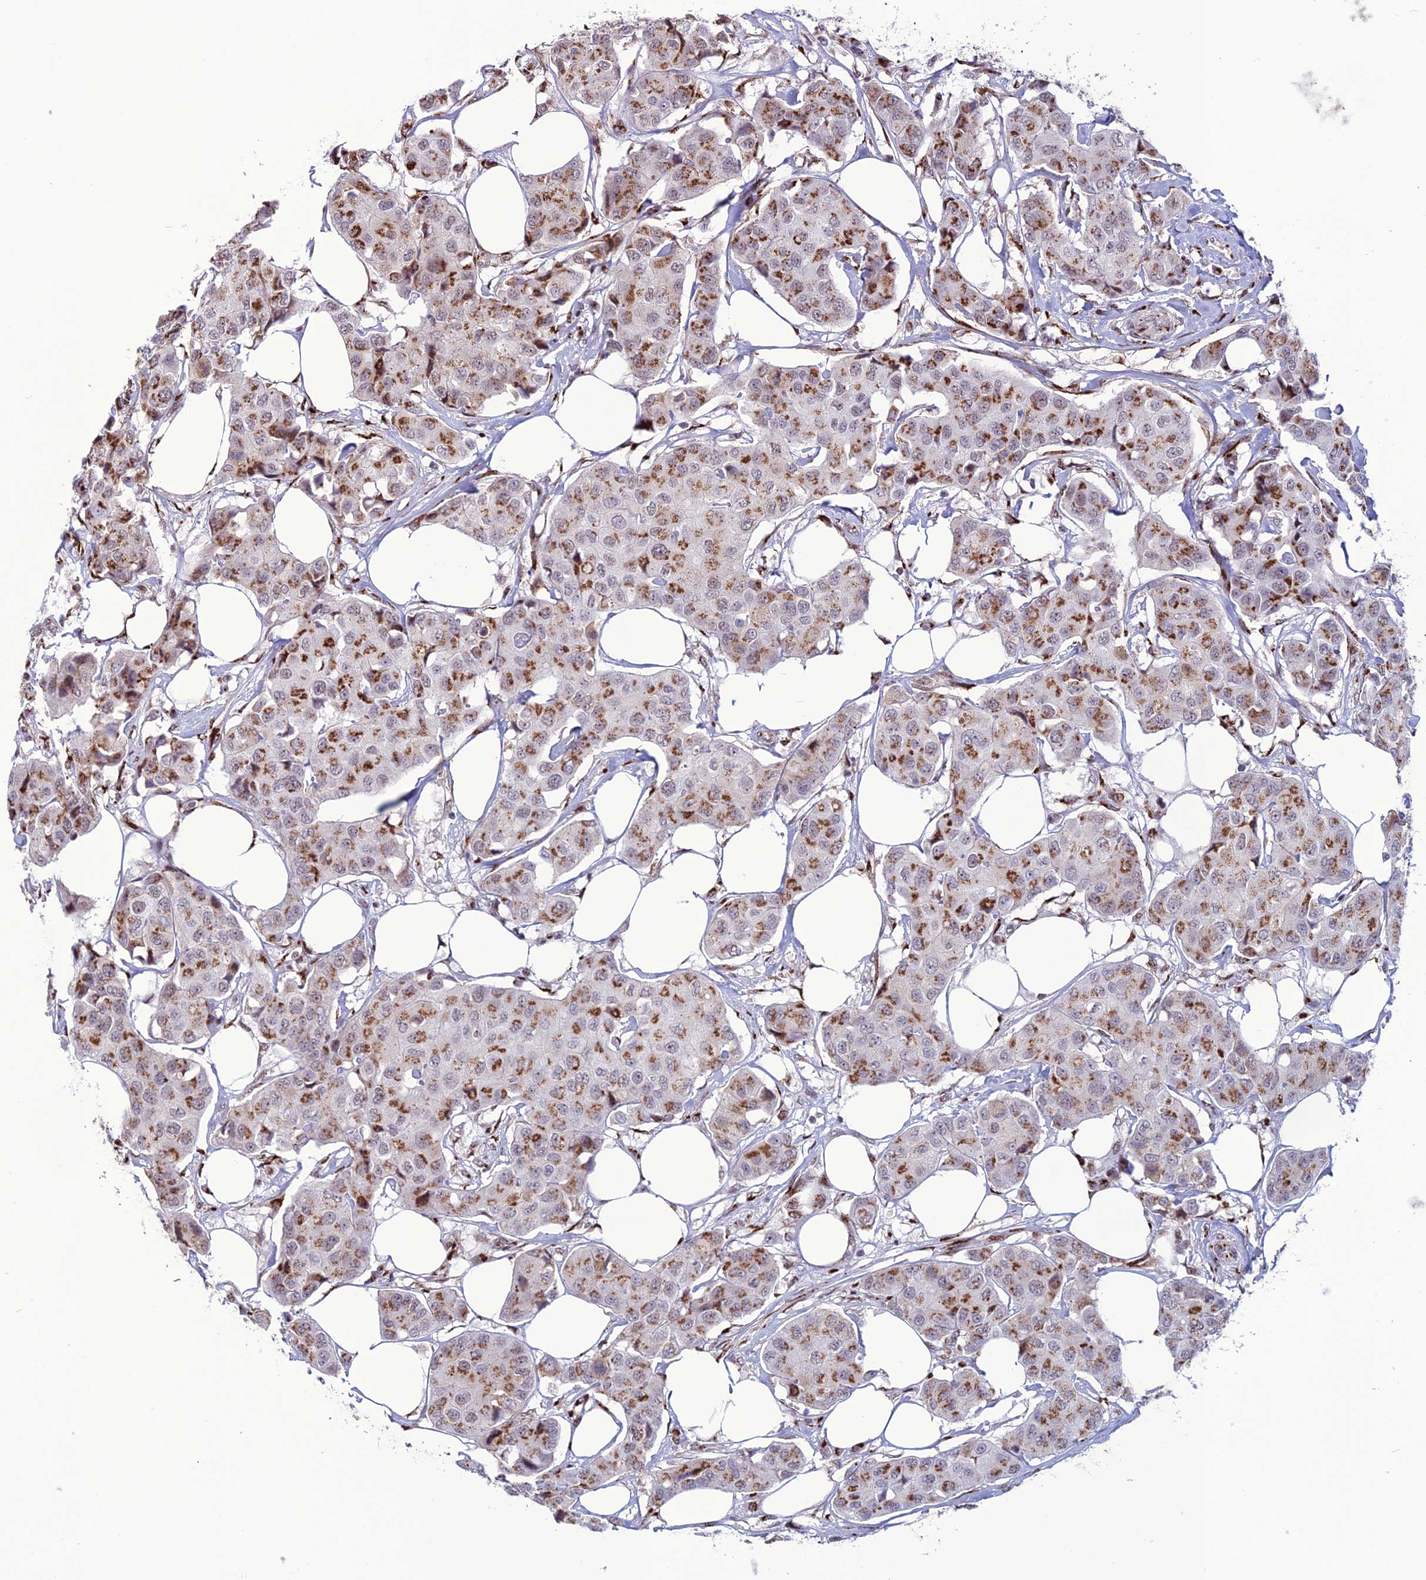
{"staining": {"intensity": "strong", "quantity": ">75%", "location": "cytoplasmic/membranous"}, "tissue": "breast cancer", "cell_type": "Tumor cells", "image_type": "cancer", "snomed": [{"axis": "morphology", "description": "Duct carcinoma"}, {"axis": "topography", "description": "Breast"}], "caption": "IHC (DAB (3,3'-diaminobenzidine)) staining of human breast invasive ductal carcinoma shows strong cytoplasmic/membranous protein positivity in approximately >75% of tumor cells.", "gene": "PLEKHA4", "patient": {"sex": "female", "age": 80}}